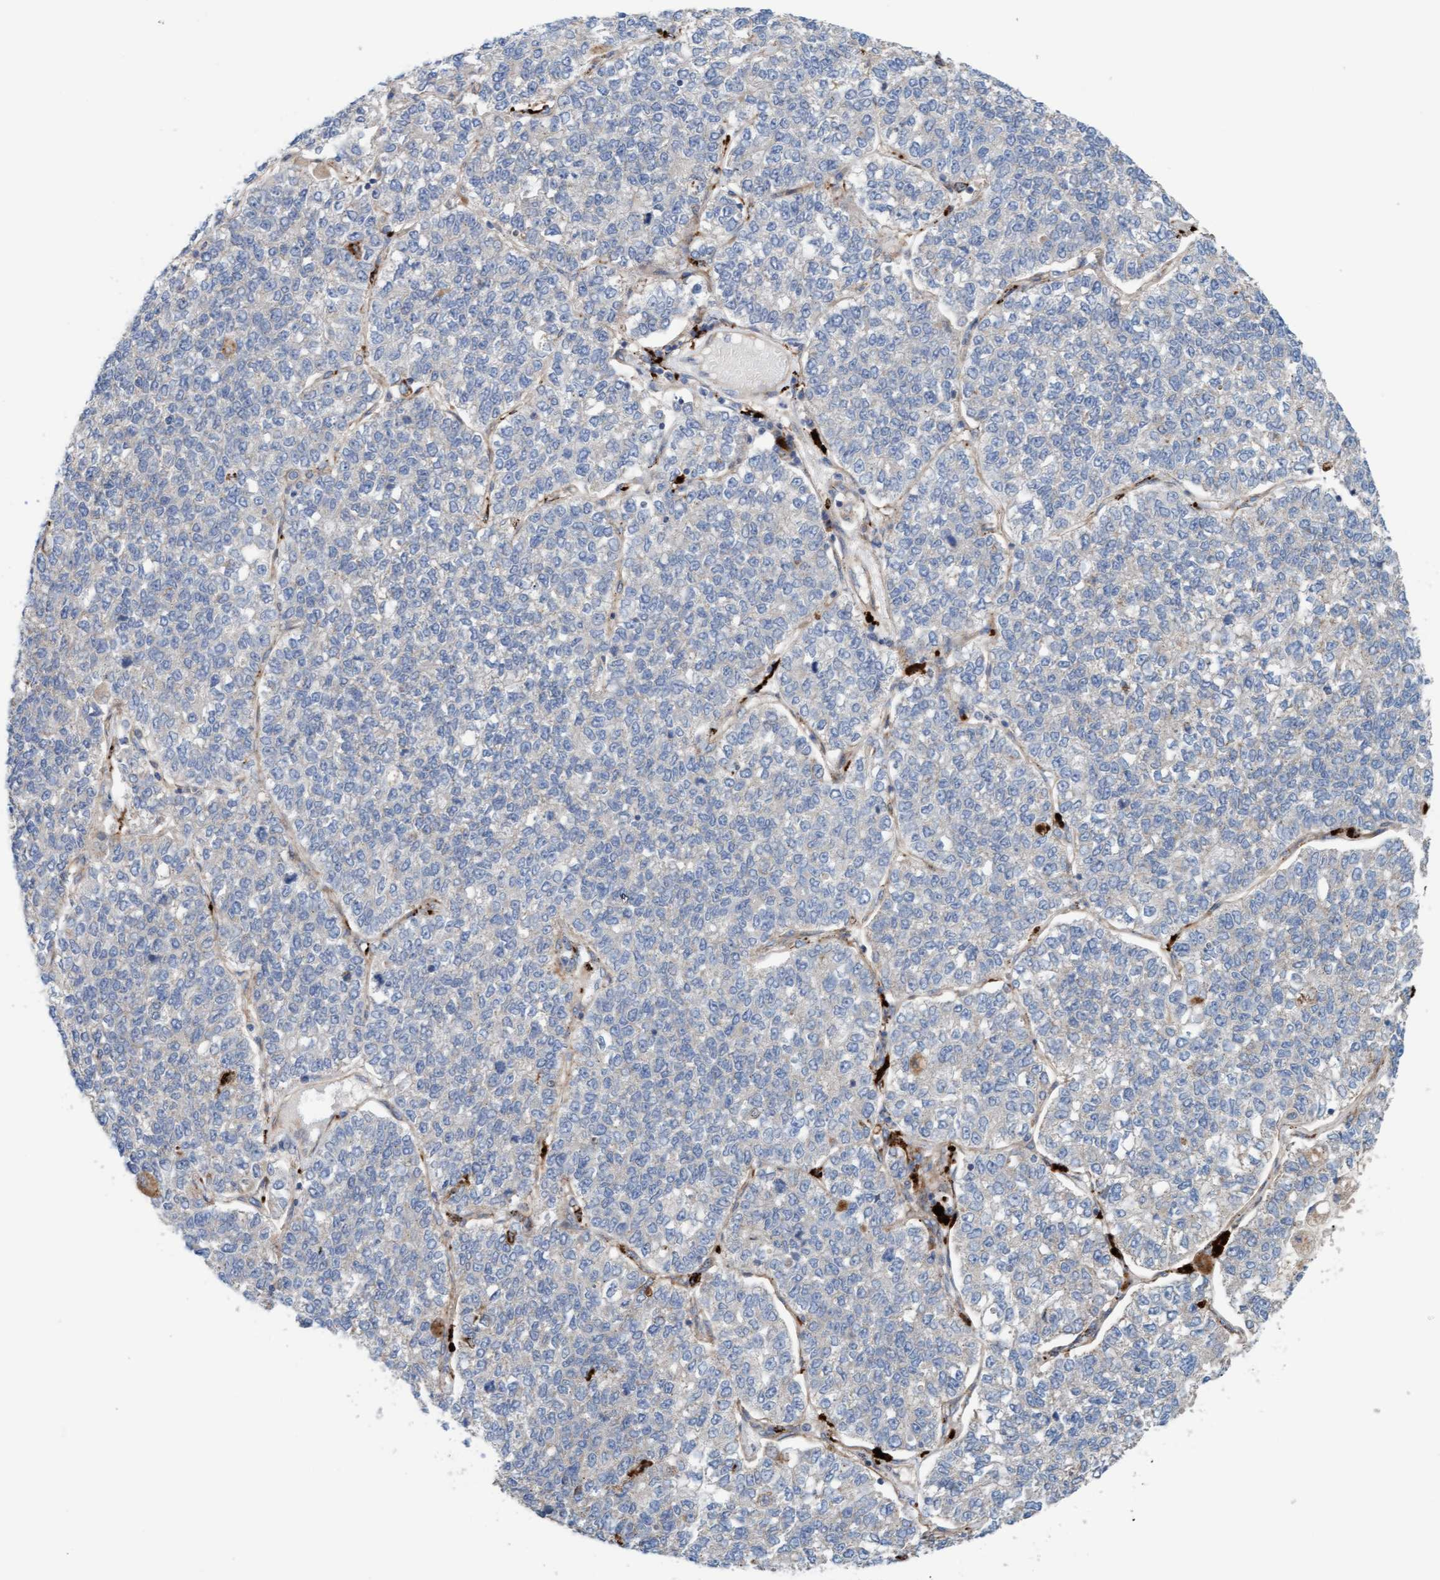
{"staining": {"intensity": "negative", "quantity": "none", "location": "none"}, "tissue": "lung cancer", "cell_type": "Tumor cells", "image_type": "cancer", "snomed": [{"axis": "morphology", "description": "Adenocarcinoma, NOS"}, {"axis": "topography", "description": "Lung"}], "caption": "Immunohistochemistry (IHC) histopathology image of neoplastic tissue: lung cancer stained with DAB (3,3'-diaminobenzidine) displays no significant protein expression in tumor cells.", "gene": "CDK5RAP3", "patient": {"sex": "male", "age": 49}}